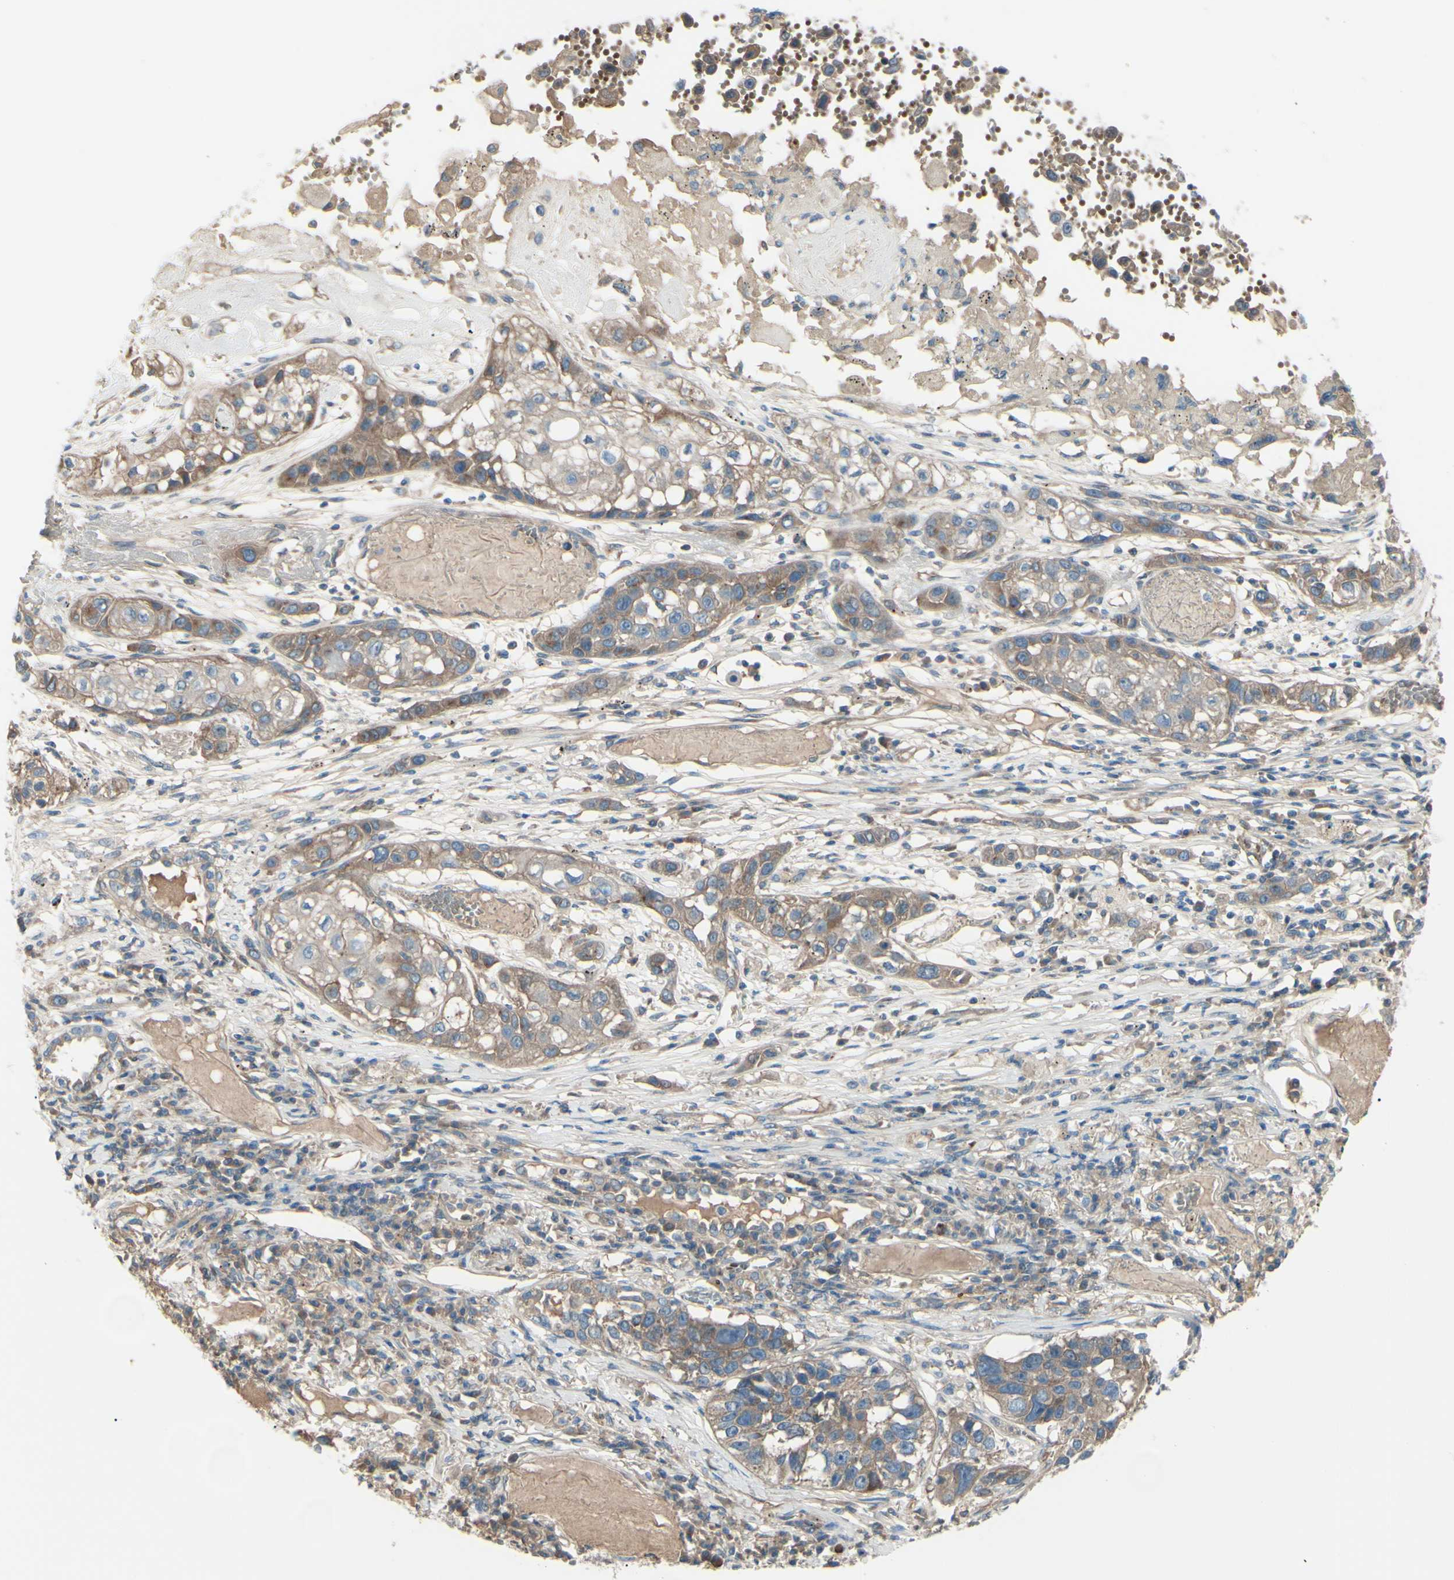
{"staining": {"intensity": "weak", "quantity": ">75%", "location": "cytoplasmic/membranous"}, "tissue": "lung cancer", "cell_type": "Tumor cells", "image_type": "cancer", "snomed": [{"axis": "morphology", "description": "Squamous cell carcinoma, NOS"}, {"axis": "topography", "description": "Lung"}], "caption": "Lung squamous cell carcinoma stained with DAB (3,3'-diaminobenzidine) IHC shows low levels of weak cytoplasmic/membranous staining in approximately >75% of tumor cells.", "gene": "PCDHGA2", "patient": {"sex": "male", "age": 71}}